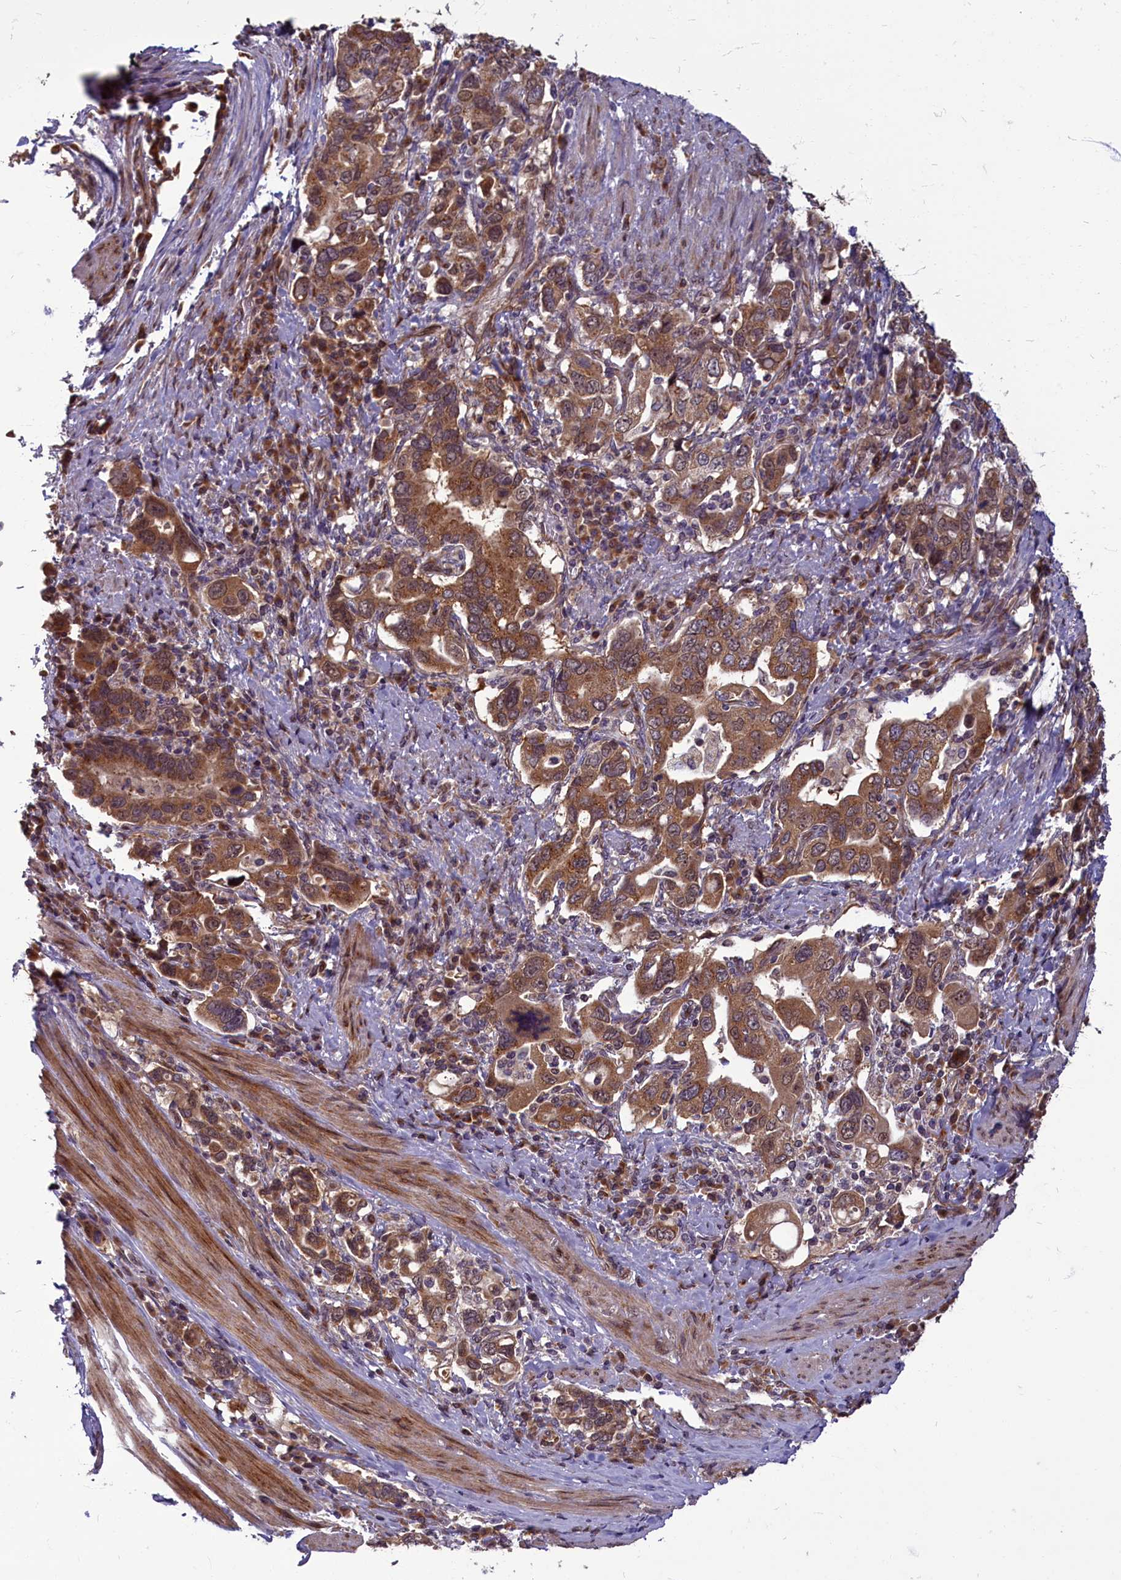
{"staining": {"intensity": "strong", "quantity": ">75%", "location": "cytoplasmic/membranous,nuclear"}, "tissue": "stomach cancer", "cell_type": "Tumor cells", "image_type": "cancer", "snomed": [{"axis": "morphology", "description": "Adenocarcinoma, NOS"}, {"axis": "topography", "description": "Stomach, upper"}, {"axis": "topography", "description": "Stomach"}], "caption": "IHC (DAB (3,3'-diaminobenzidine)) staining of stomach adenocarcinoma reveals strong cytoplasmic/membranous and nuclear protein expression in about >75% of tumor cells.", "gene": "MYCBP", "patient": {"sex": "male", "age": 62}}